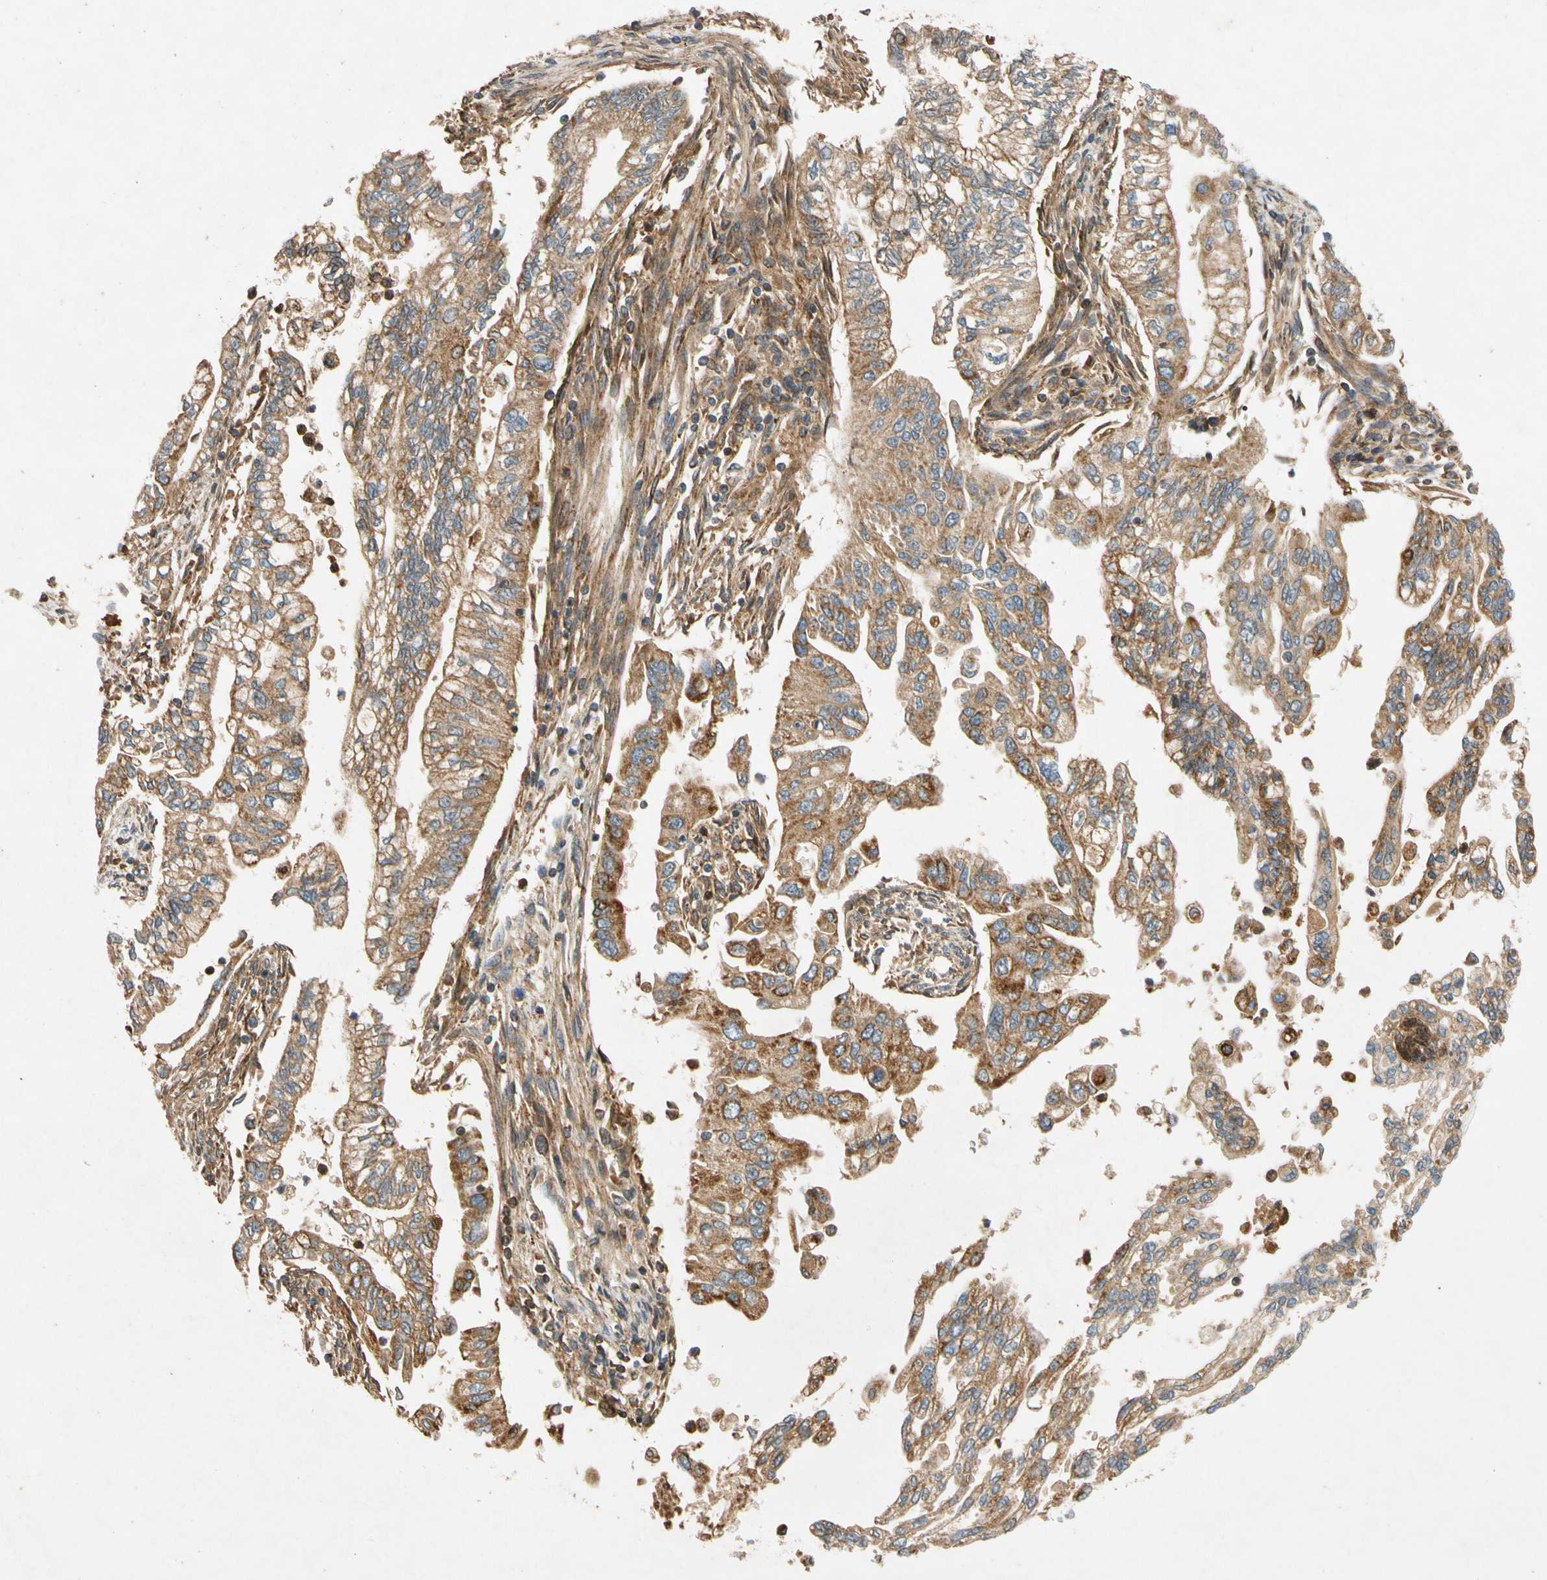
{"staining": {"intensity": "moderate", "quantity": ">75%", "location": "cytoplasmic/membranous"}, "tissue": "pancreatic cancer", "cell_type": "Tumor cells", "image_type": "cancer", "snomed": [{"axis": "morphology", "description": "Normal tissue, NOS"}, {"axis": "topography", "description": "Pancreas"}], "caption": "The photomicrograph demonstrates immunohistochemical staining of pancreatic cancer. There is moderate cytoplasmic/membranous positivity is present in approximately >75% of tumor cells.", "gene": "USP46", "patient": {"sex": "male", "age": 42}}